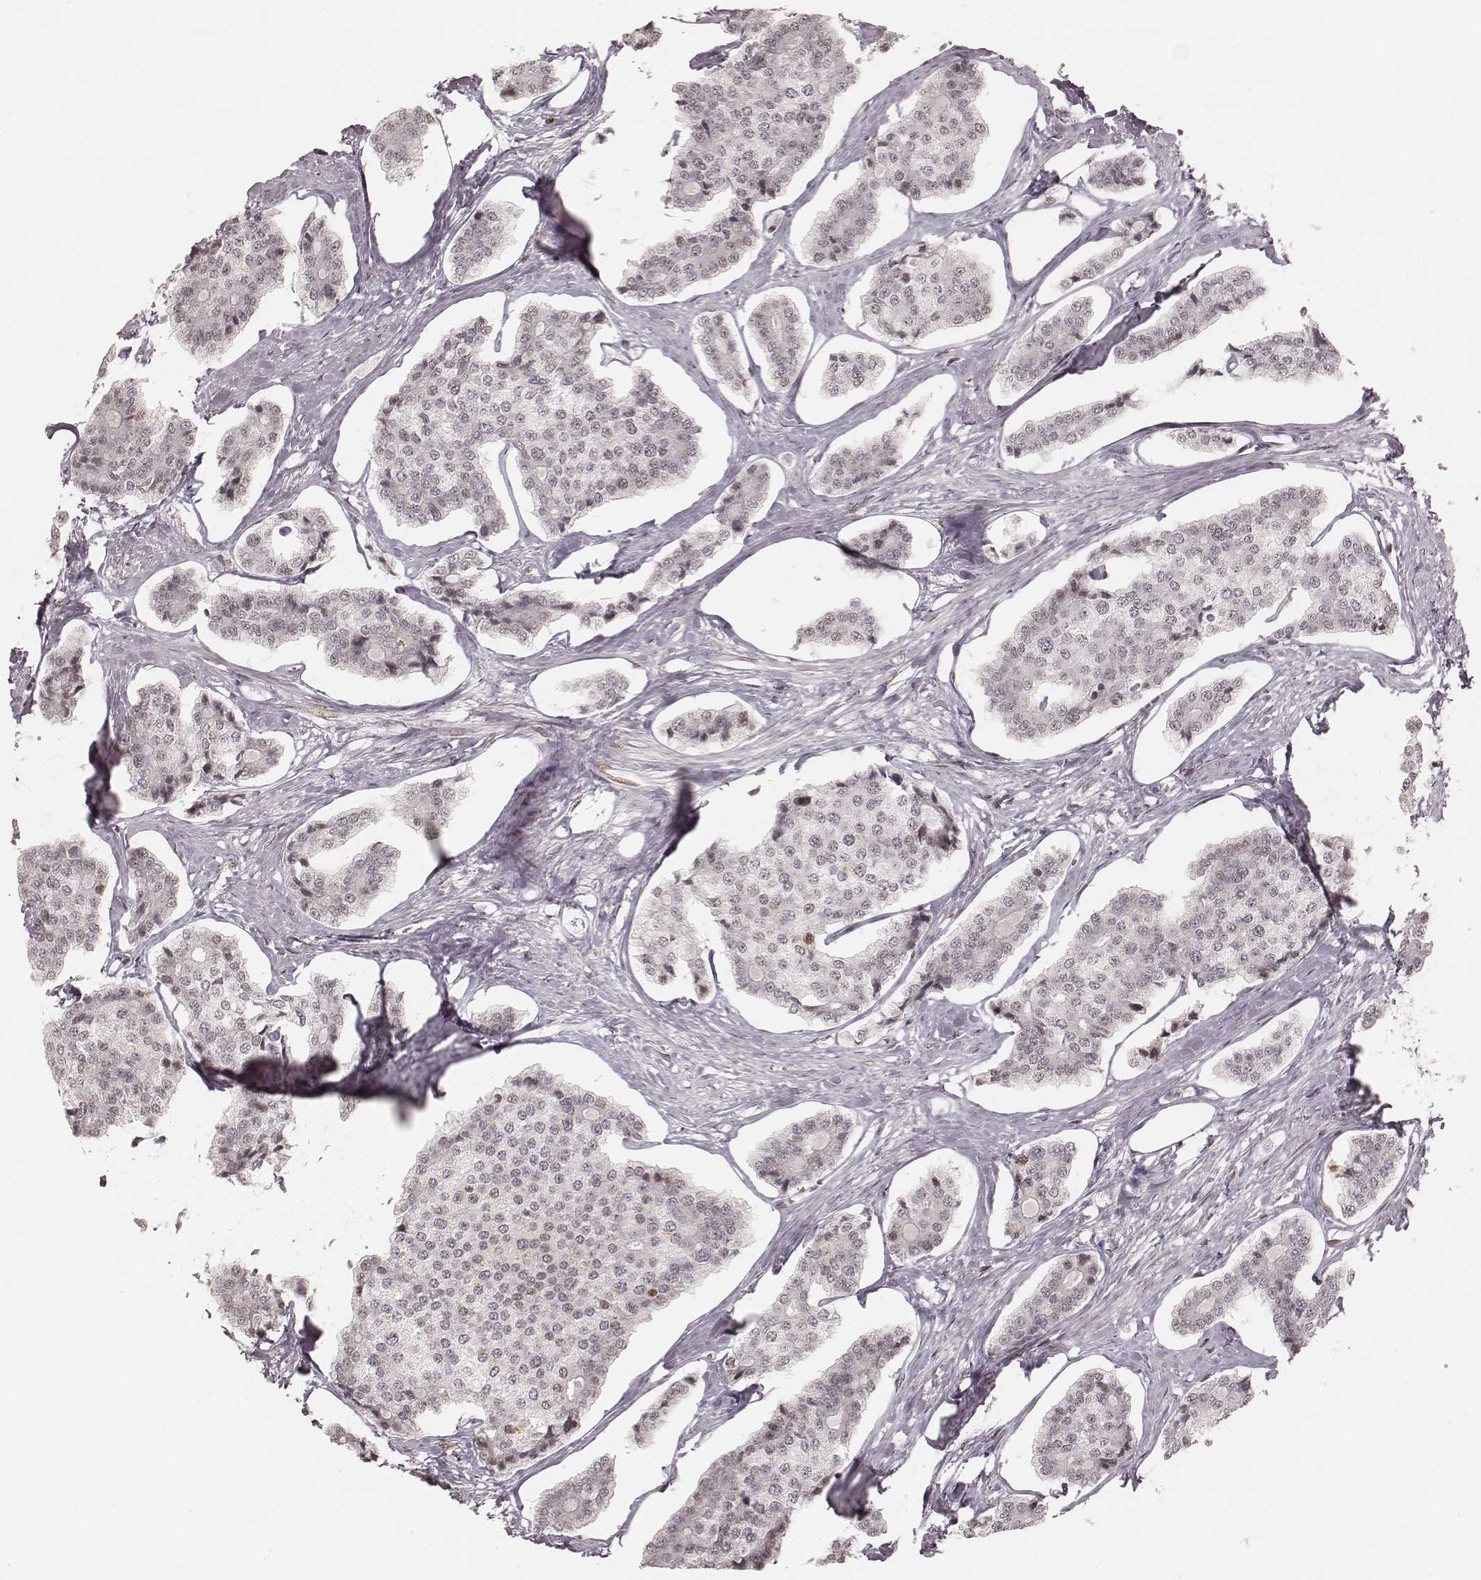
{"staining": {"intensity": "negative", "quantity": "none", "location": "none"}, "tissue": "carcinoid", "cell_type": "Tumor cells", "image_type": "cancer", "snomed": [{"axis": "morphology", "description": "Carcinoid, malignant, NOS"}, {"axis": "topography", "description": "Small intestine"}], "caption": "This is a photomicrograph of IHC staining of carcinoid (malignant), which shows no staining in tumor cells.", "gene": "HNRNPC", "patient": {"sex": "female", "age": 65}}